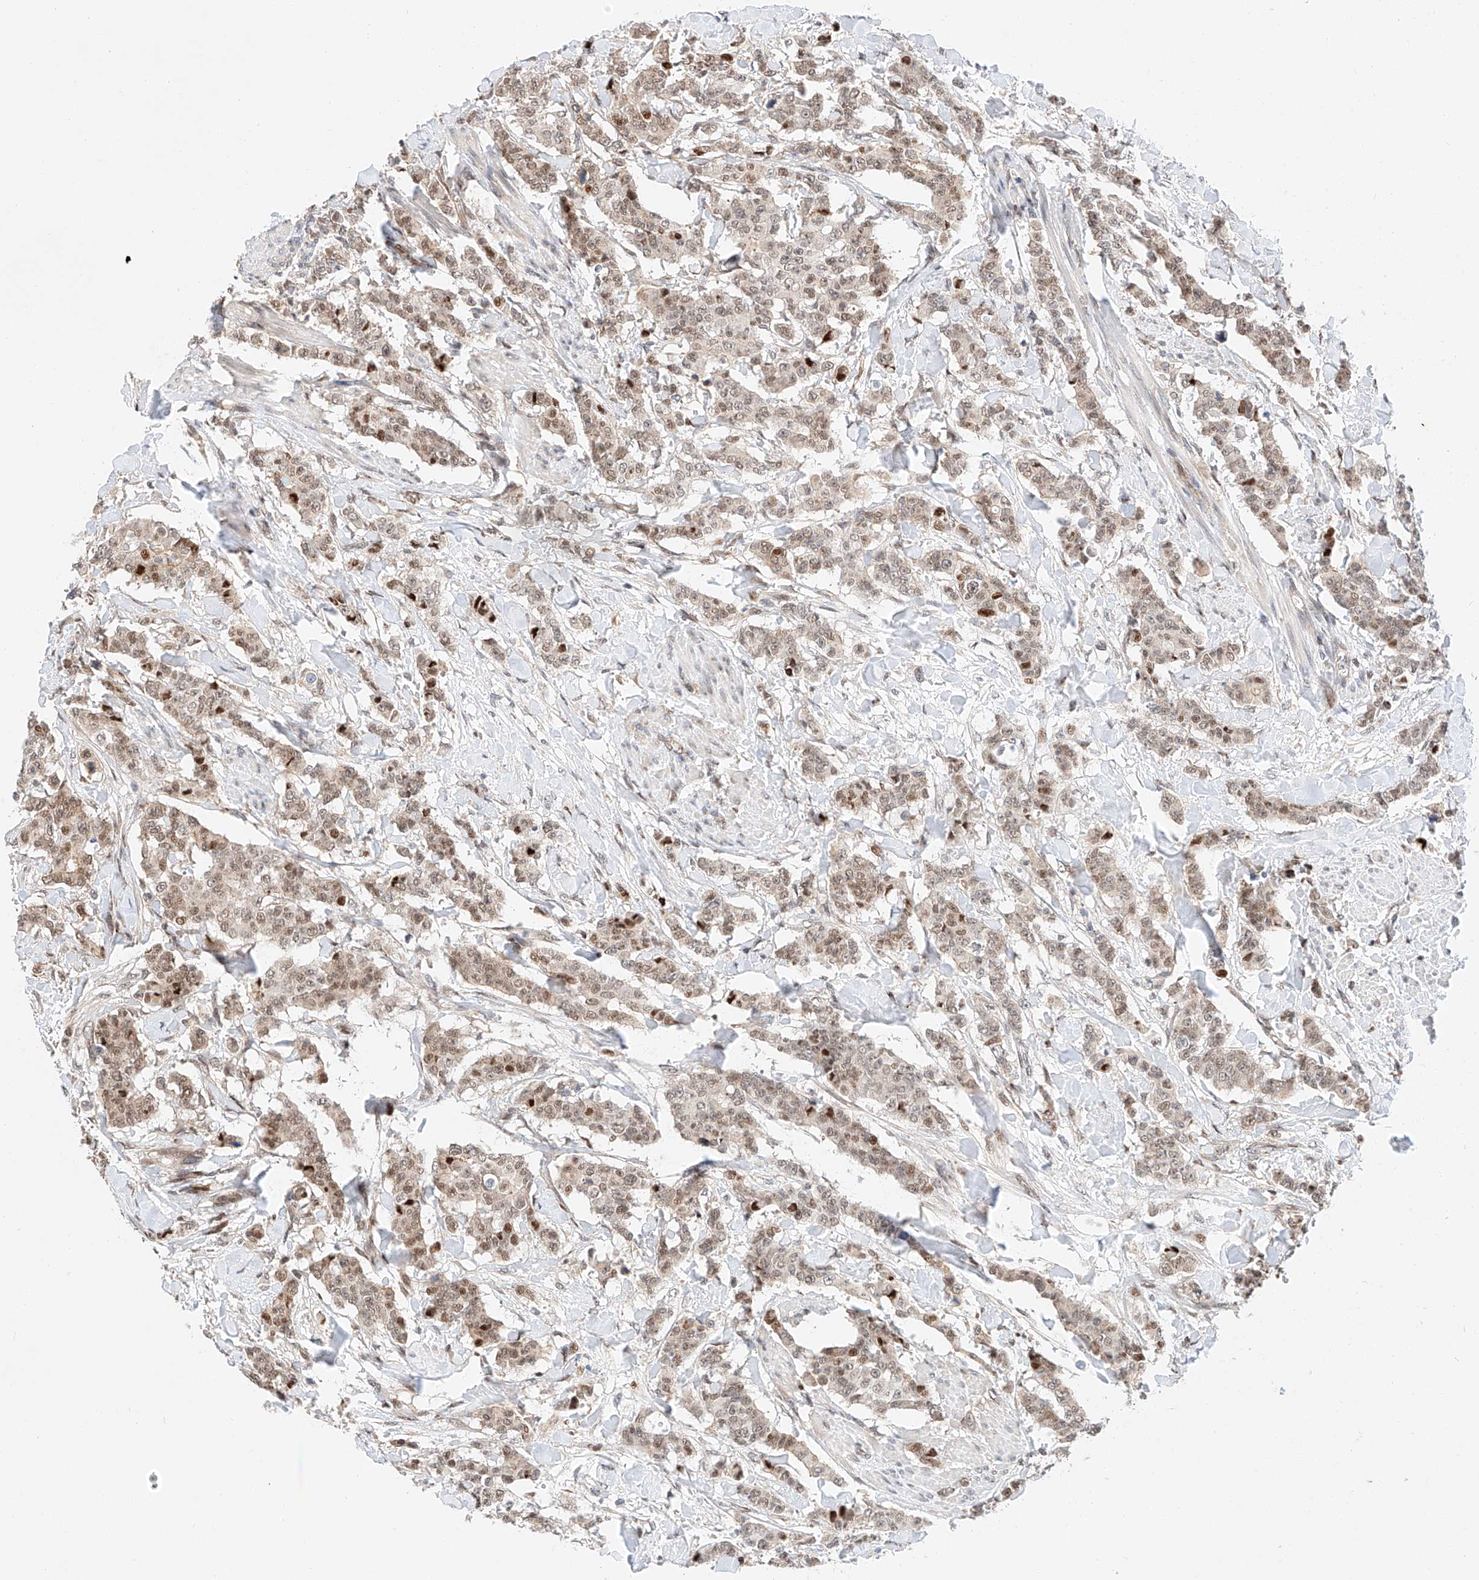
{"staining": {"intensity": "moderate", "quantity": ">75%", "location": "nuclear"}, "tissue": "breast cancer", "cell_type": "Tumor cells", "image_type": "cancer", "snomed": [{"axis": "morphology", "description": "Duct carcinoma"}, {"axis": "topography", "description": "Breast"}], "caption": "Human intraductal carcinoma (breast) stained with a brown dye demonstrates moderate nuclear positive expression in approximately >75% of tumor cells.", "gene": "HDAC9", "patient": {"sex": "female", "age": 40}}